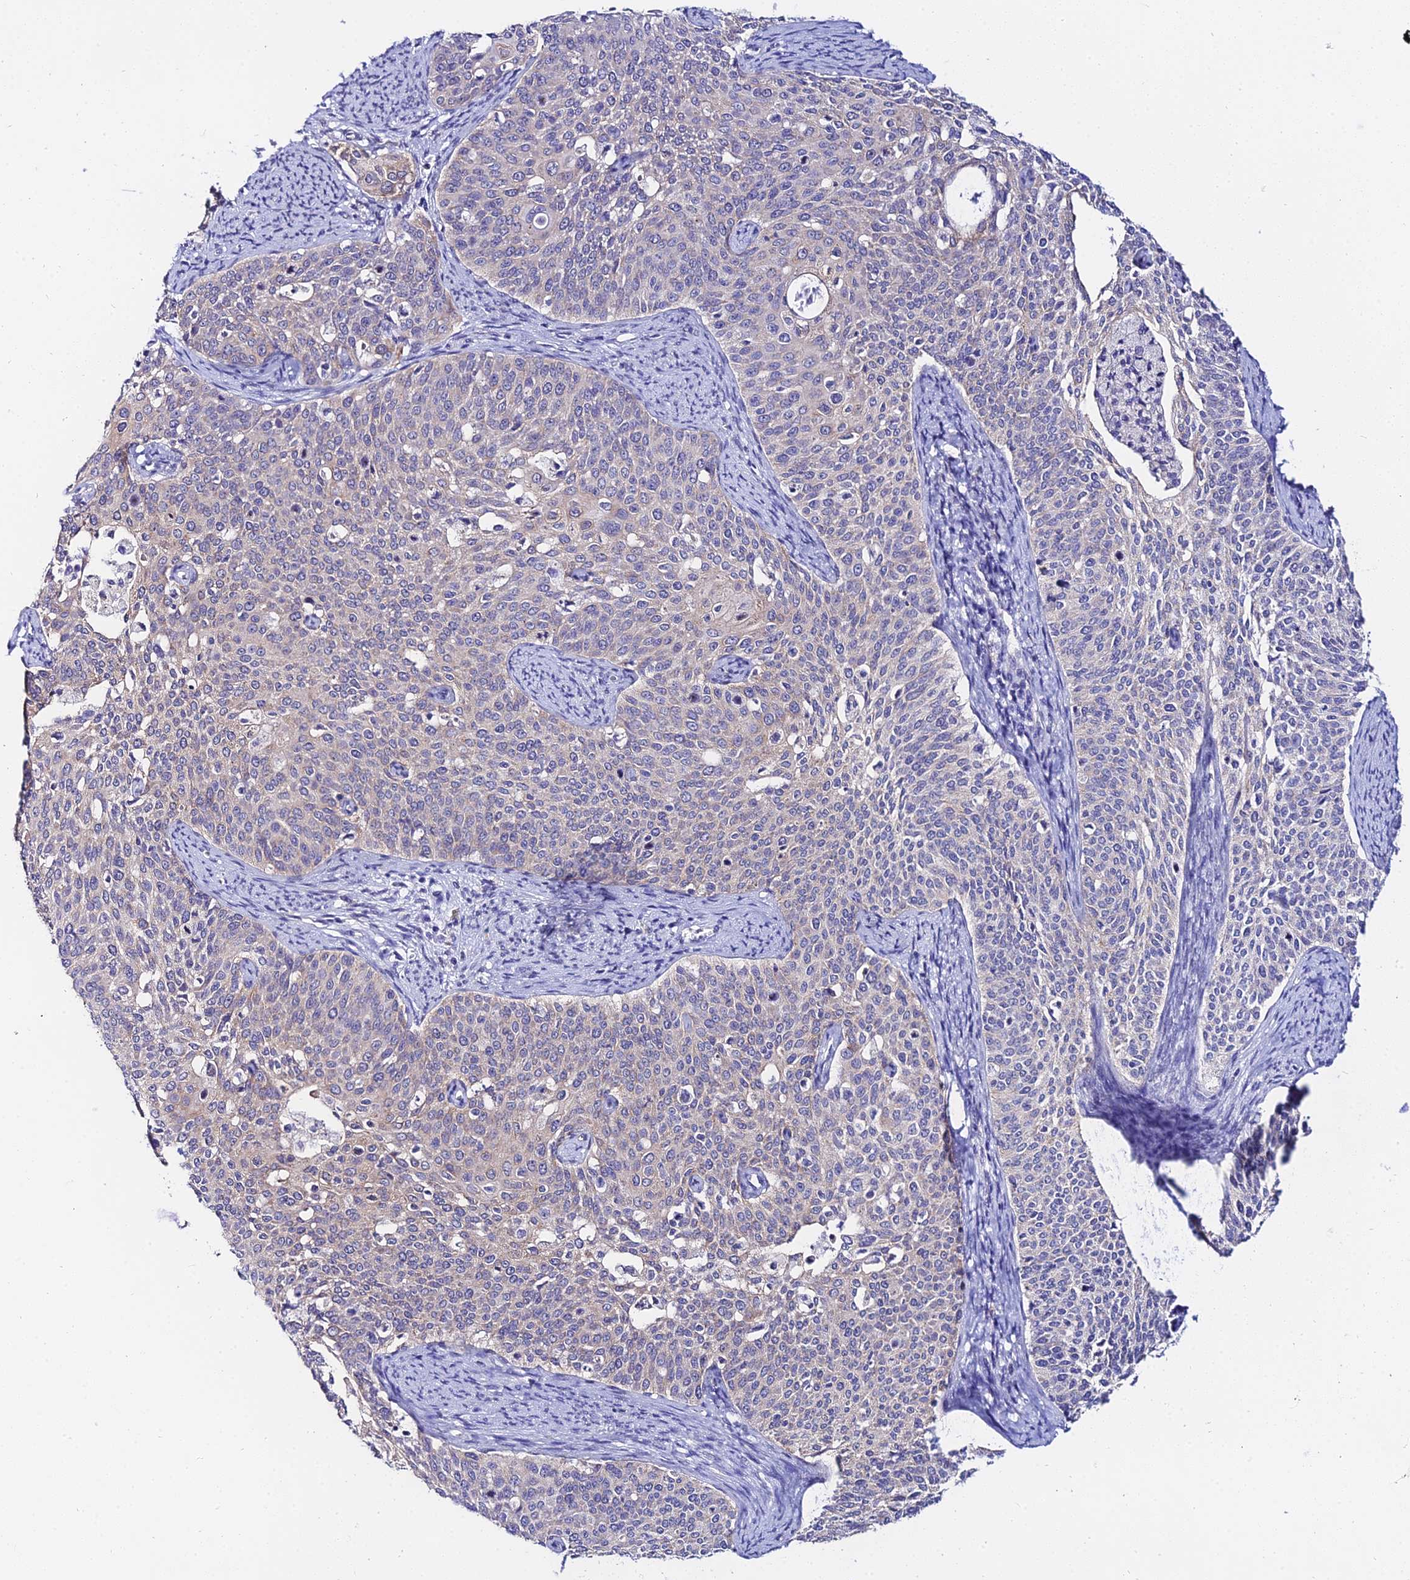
{"staining": {"intensity": "negative", "quantity": "none", "location": "none"}, "tissue": "cervical cancer", "cell_type": "Tumor cells", "image_type": "cancer", "snomed": [{"axis": "morphology", "description": "Squamous cell carcinoma, NOS"}, {"axis": "topography", "description": "Cervix"}], "caption": "High magnification brightfield microscopy of cervical cancer stained with DAB (3,3'-diaminobenzidine) (brown) and counterstained with hematoxylin (blue): tumor cells show no significant staining.", "gene": "ATG16L2", "patient": {"sex": "female", "age": 44}}